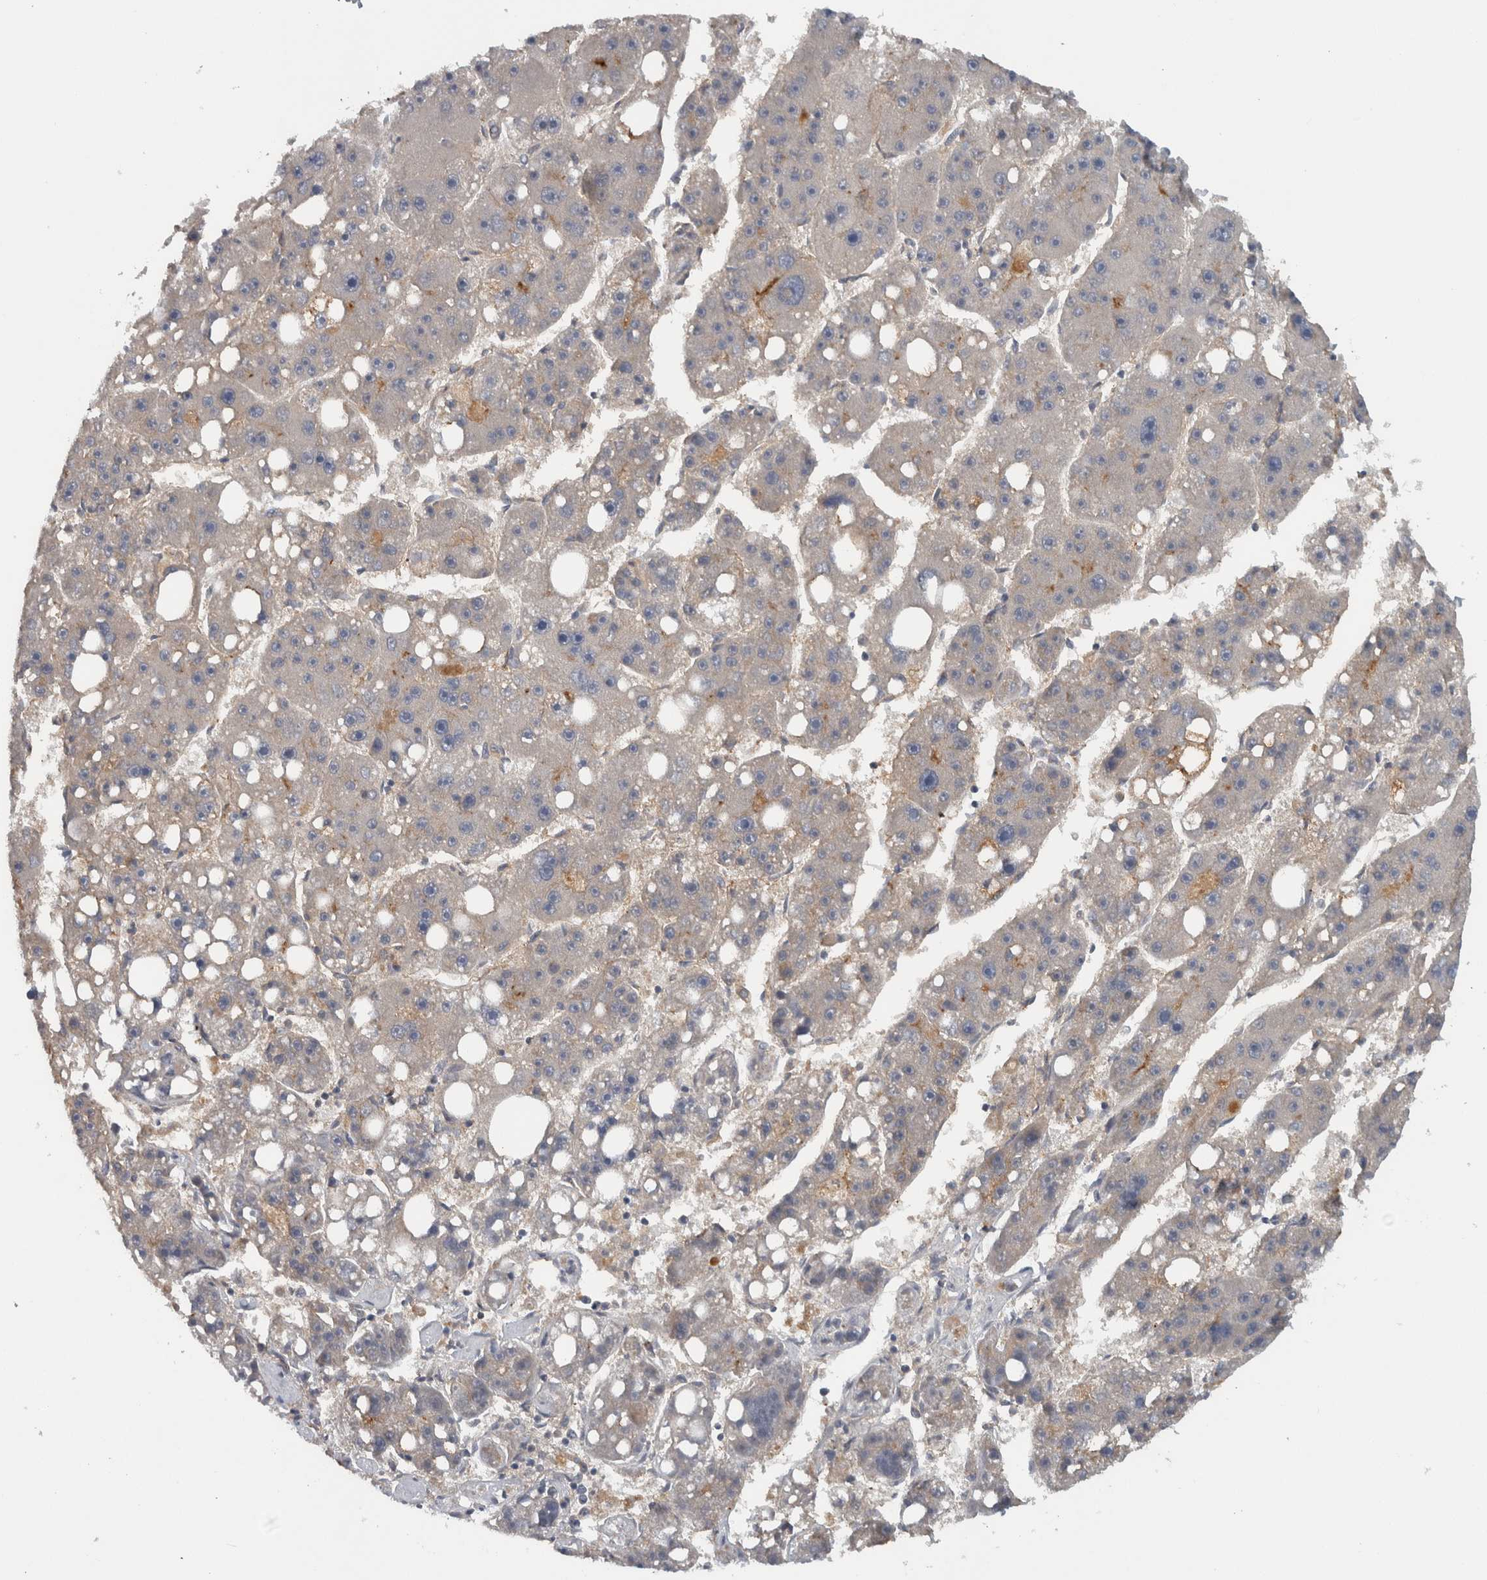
{"staining": {"intensity": "moderate", "quantity": "<25%", "location": "cytoplasmic/membranous"}, "tissue": "liver cancer", "cell_type": "Tumor cells", "image_type": "cancer", "snomed": [{"axis": "morphology", "description": "Carcinoma, Hepatocellular, NOS"}, {"axis": "topography", "description": "Liver"}], "caption": "Protein analysis of liver cancer tissue displays moderate cytoplasmic/membranous positivity in approximately <25% of tumor cells.", "gene": "CD59", "patient": {"sex": "female", "age": 61}}